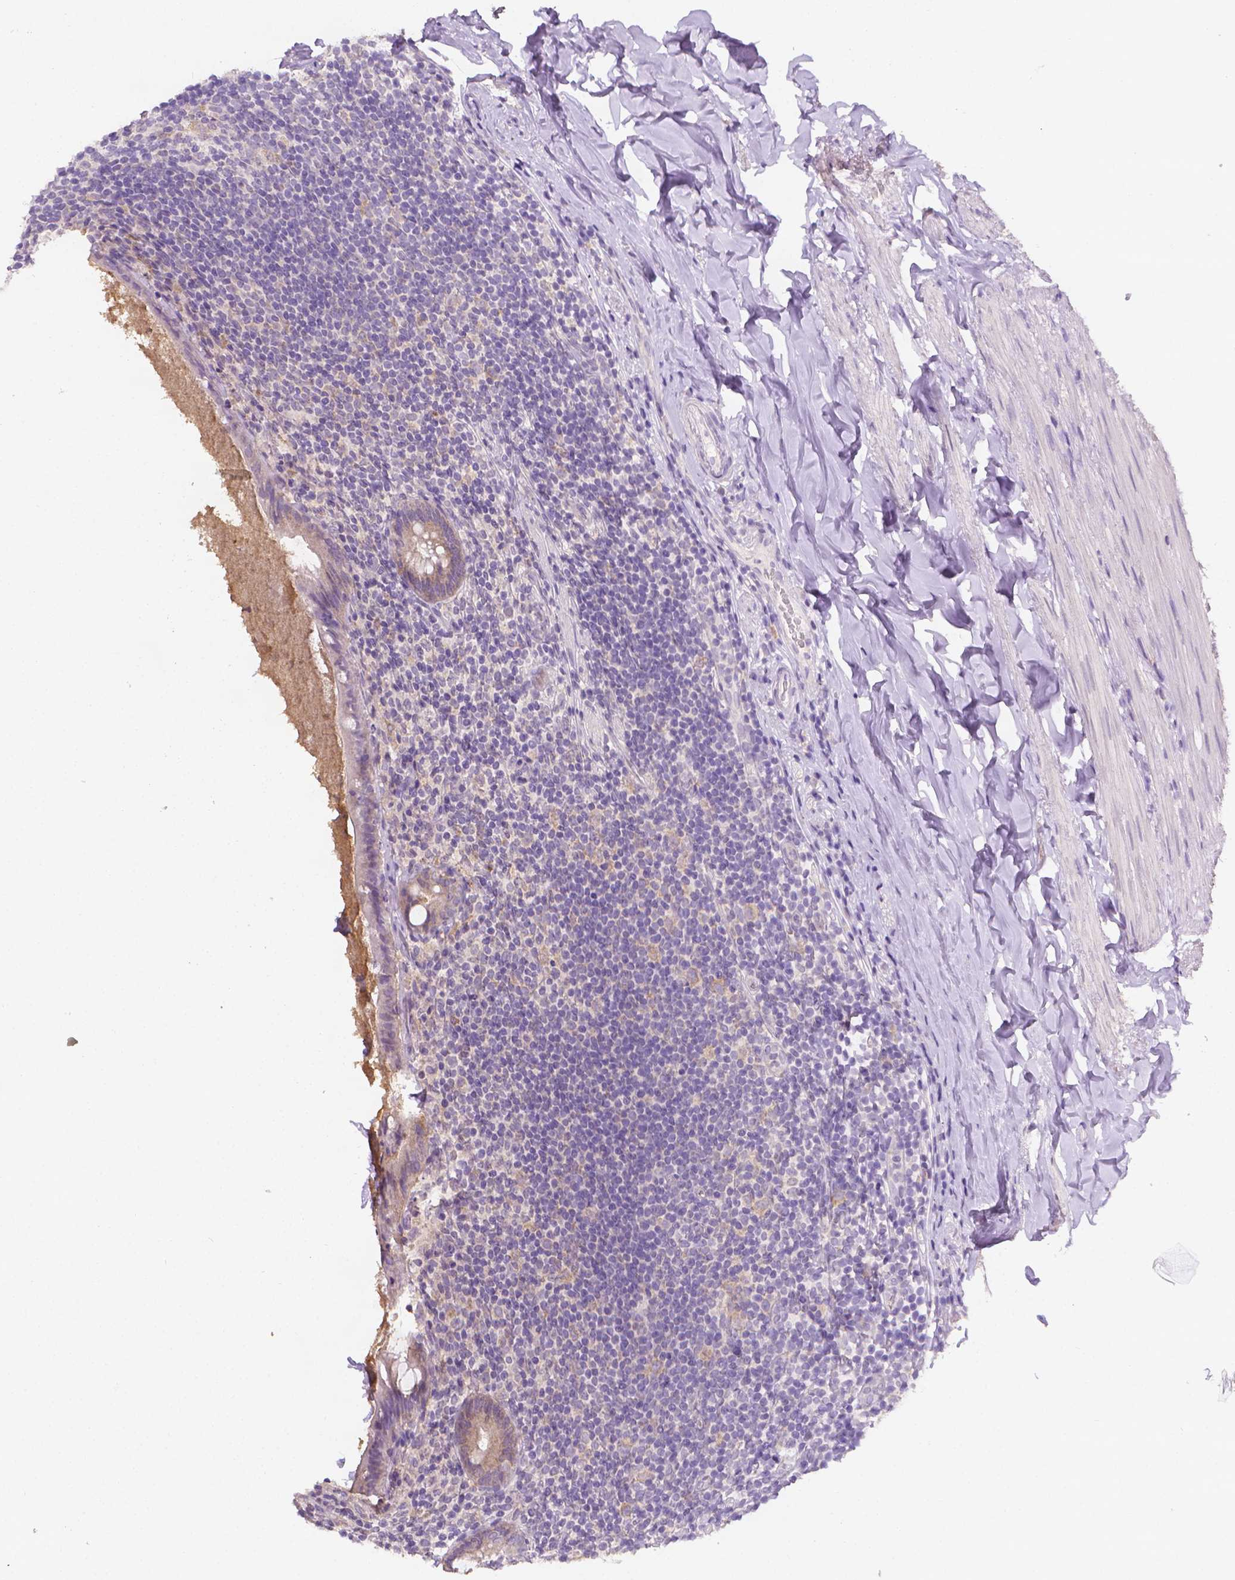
{"staining": {"intensity": "weak", "quantity": ">75%", "location": "cytoplasmic/membranous"}, "tissue": "appendix", "cell_type": "Glandular cells", "image_type": "normal", "snomed": [{"axis": "morphology", "description": "Normal tissue, NOS"}, {"axis": "topography", "description": "Appendix"}], "caption": "Glandular cells demonstrate weak cytoplasmic/membranous staining in about >75% of cells in unremarkable appendix.", "gene": "FASN", "patient": {"sex": "male", "age": 47}}